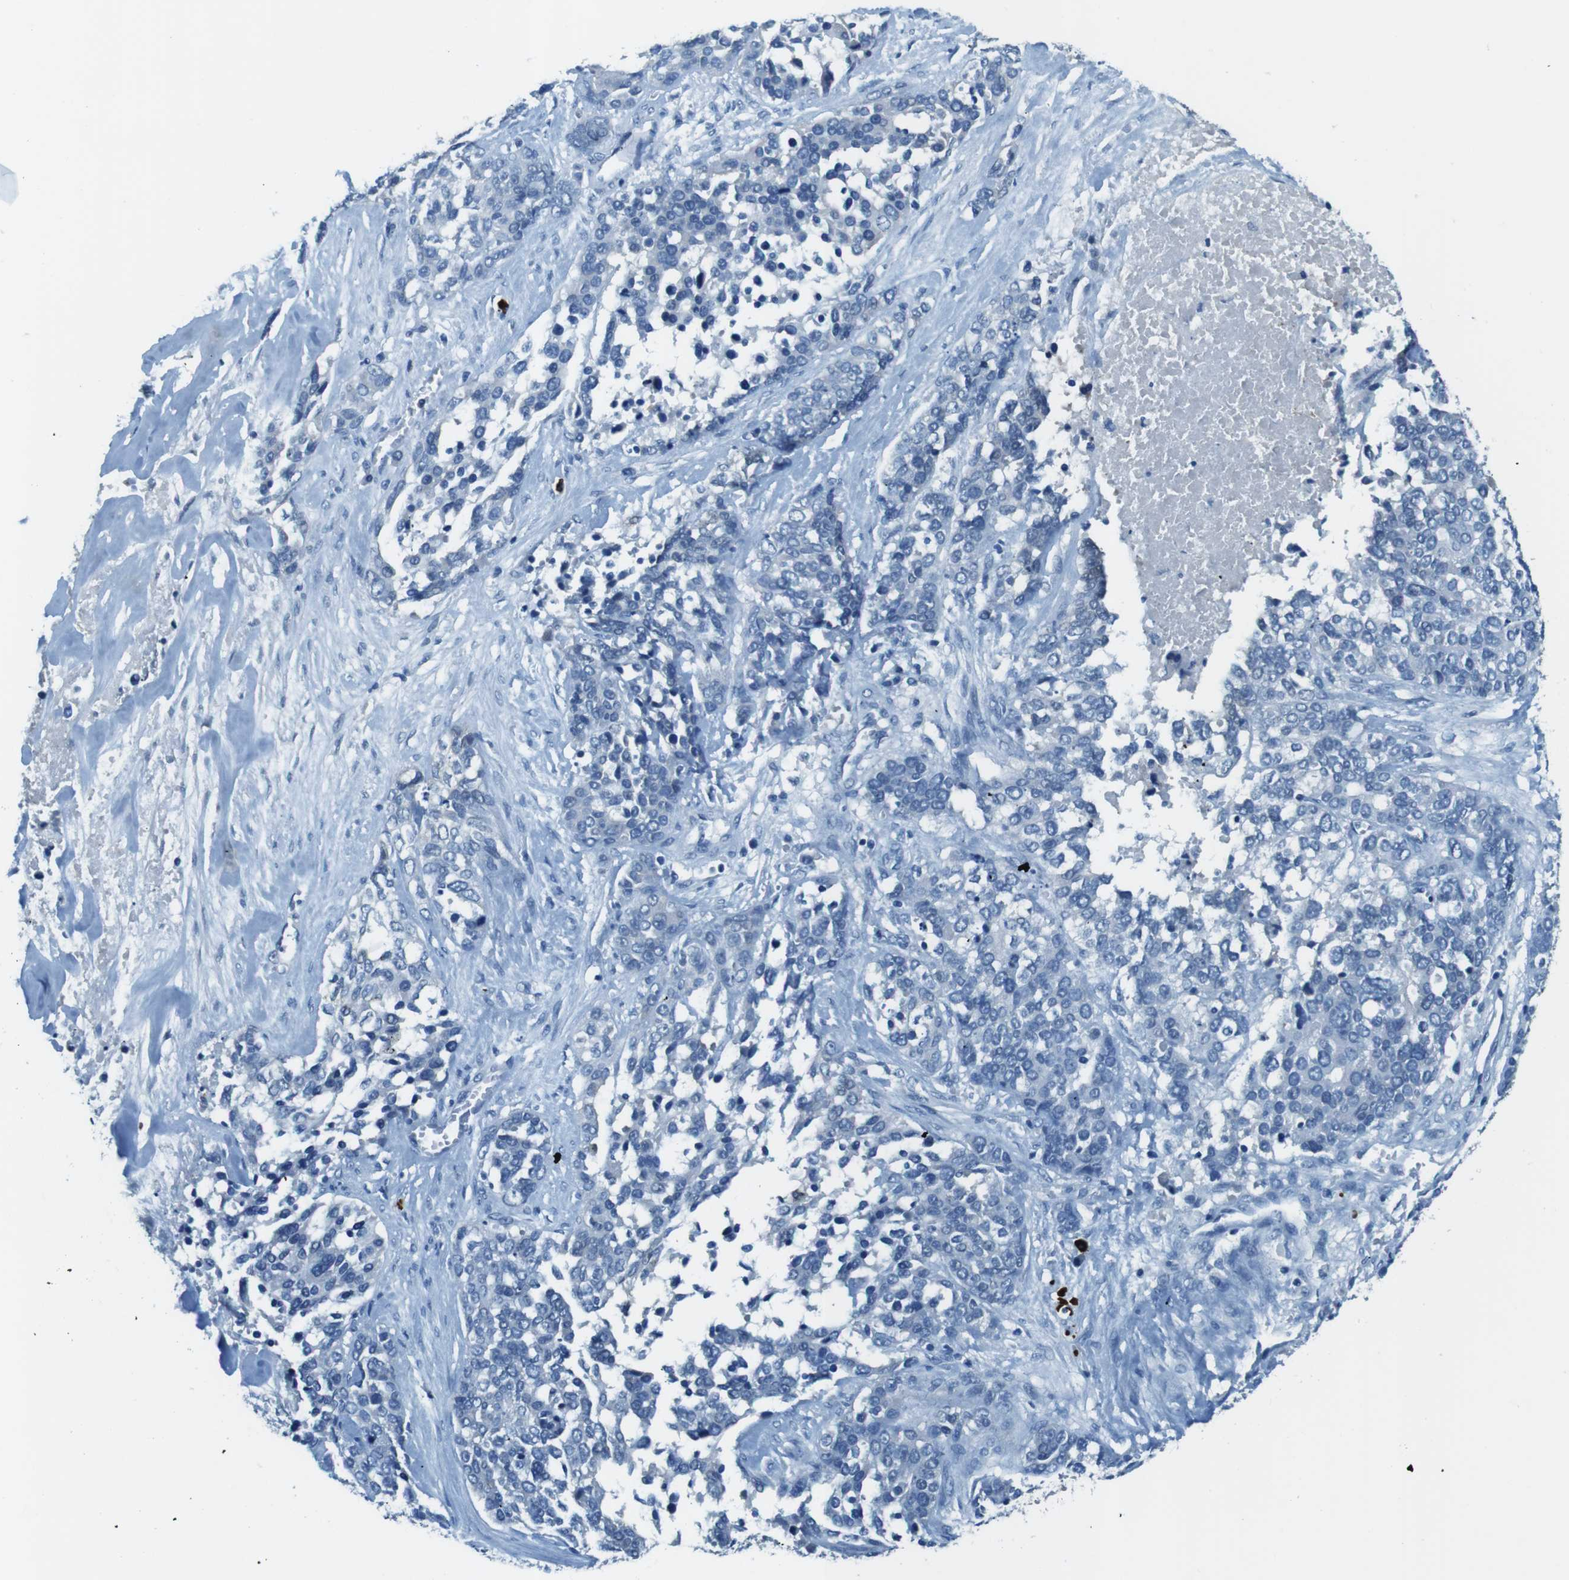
{"staining": {"intensity": "negative", "quantity": "none", "location": "none"}, "tissue": "ovarian cancer", "cell_type": "Tumor cells", "image_type": "cancer", "snomed": [{"axis": "morphology", "description": "Cystadenocarcinoma, serous, NOS"}, {"axis": "topography", "description": "Ovary"}], "caption": "Tumor cells are negative for protein expression in human serous cystadenocarcinoma (ovarian). (DAB immunohistochemistry (IHC) with hematoxylin counter stain).", "gene": "SLC35A3", "patient": {"sex": "female", "age": 44}}